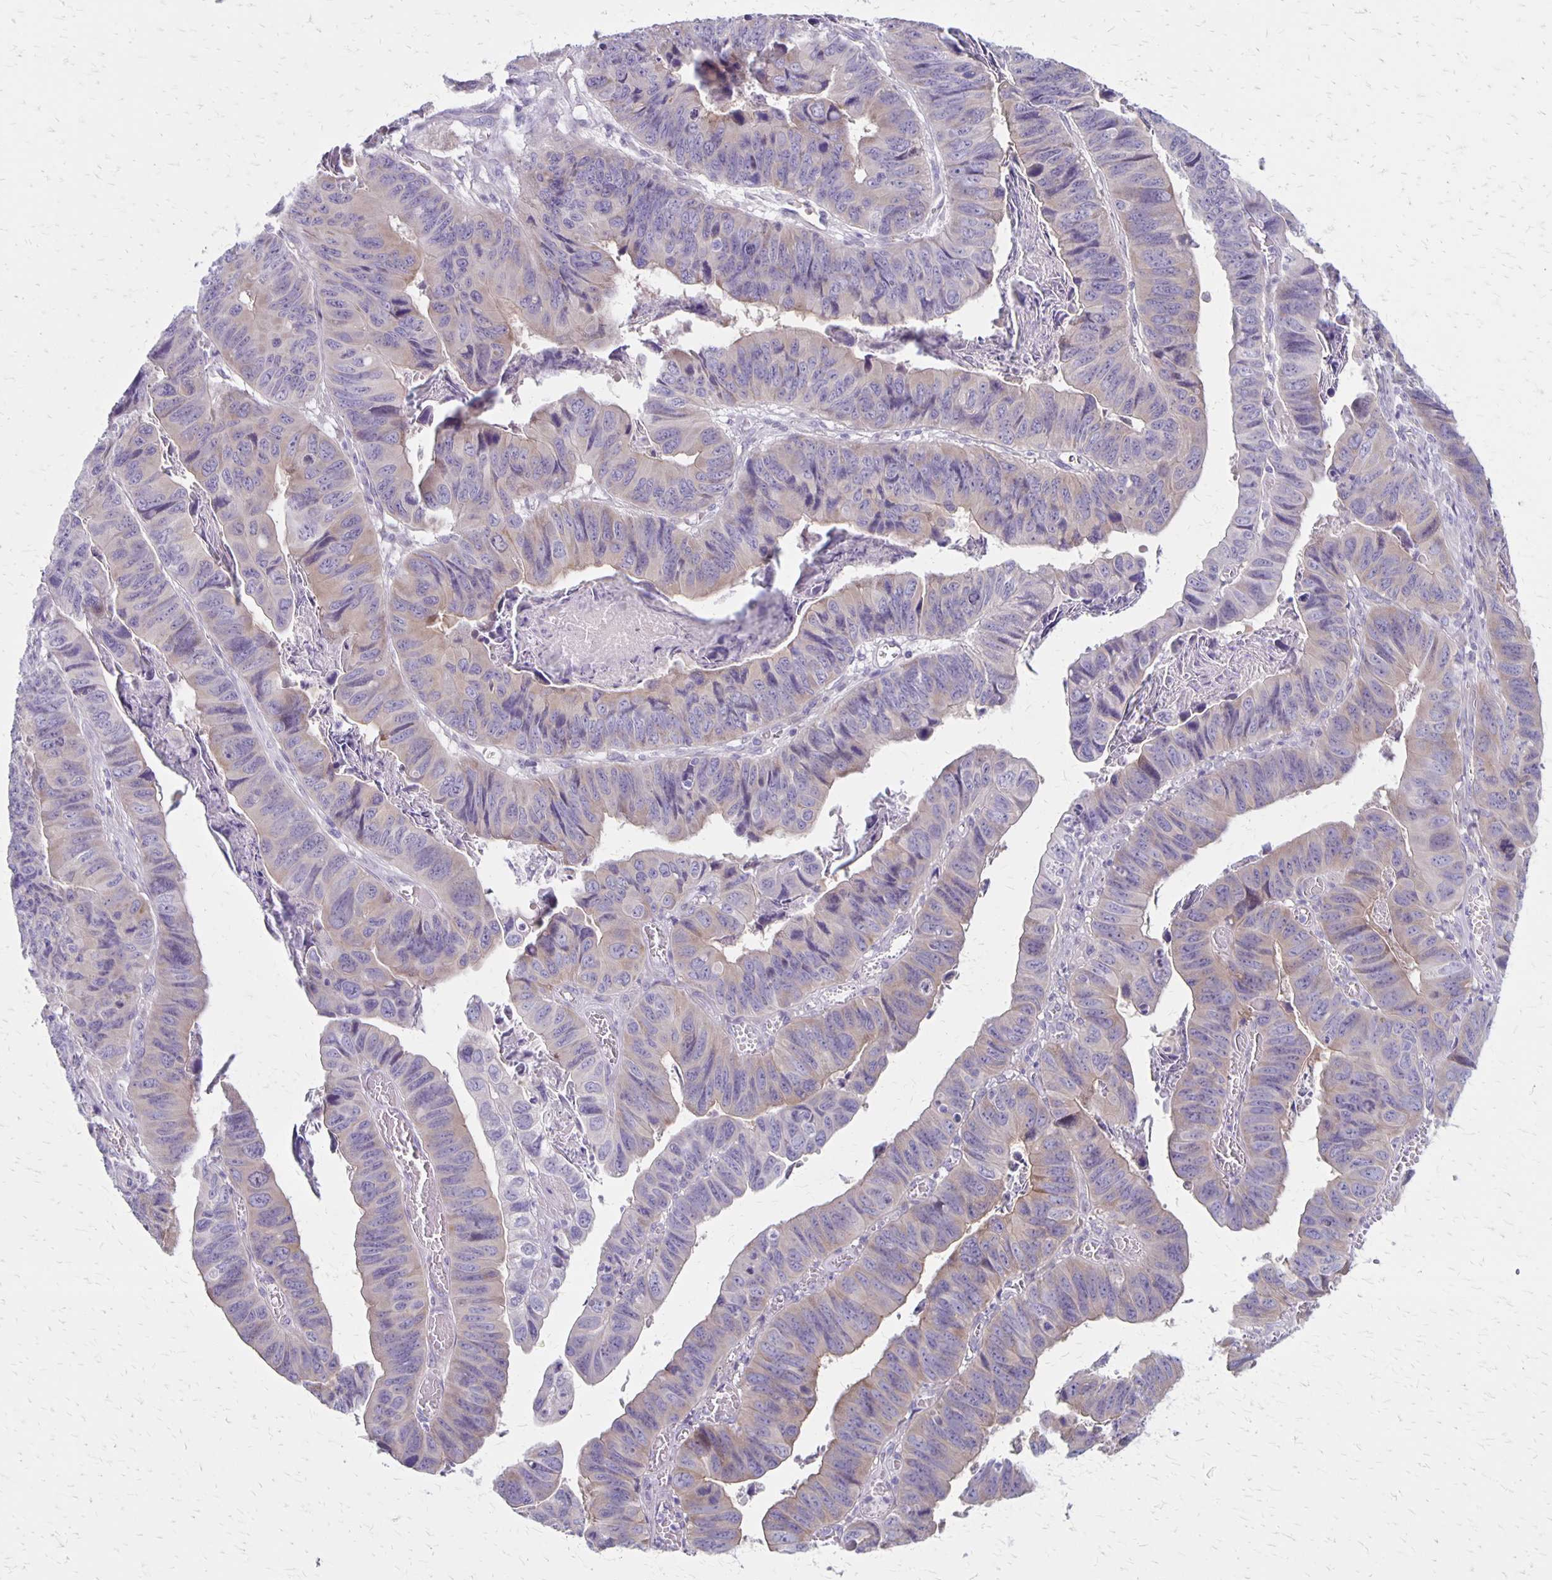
{"staining": {"intensity": "weak", "quantity": "25%-75%", "location": "cytoplasmic/membranous"}, "tissue": "stomach cancer", "cell_type": "Tumor cells", "image_type": "cancer", "snomed": [{"axis": "morphology", "description": "Adenocarcinoma, NOS"}, {"axis": "topography", "description": "Stomach, lower"}], "caption": "Stomach cancer stained with a brown dye demonstrates weak cytoplasmic/membranous positive expression in about 25%-75% of tumor cells.", "gene": "HOMER1", "patient": {"sex": "male", "age": 77}}